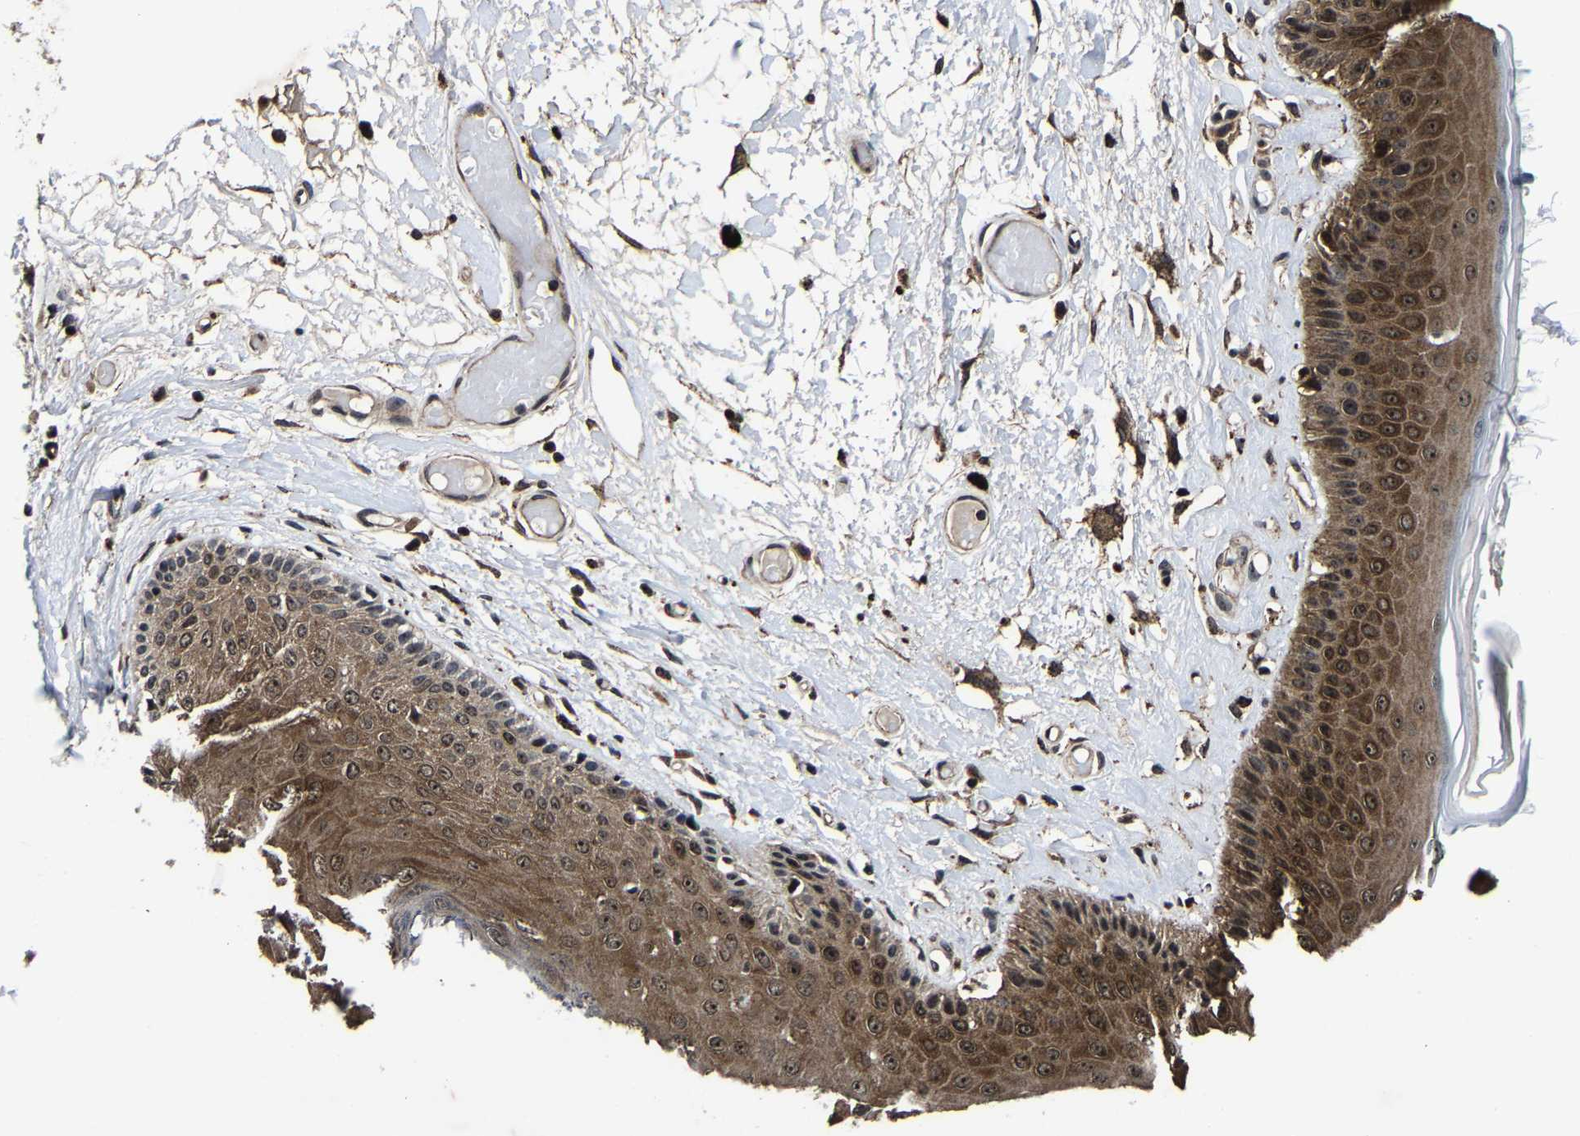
{"staining": {"intensity": "strong", "quantity": ">75%", "location": "cytoplasmic/membranous,nuclear"}, "tissue": "skin", "cell_type": "Epidermal cells", "image_type": "normal", "snomed": [{"axis": "morphology", "description": "Normal tissue, NOS"}, {"axis": "topography", "description": "Vulva"}], "caption": "IHC (DAB) staining of normal human skin reveals strong cytoplasmic/membranous,nuclear protein expression in approximately >75% of epidermal cells. (Brightfield microscopy of DAB IHC at high magnification).", "gene": "ZCCHC7", "patient": {"sex": "female", "age": 73}}